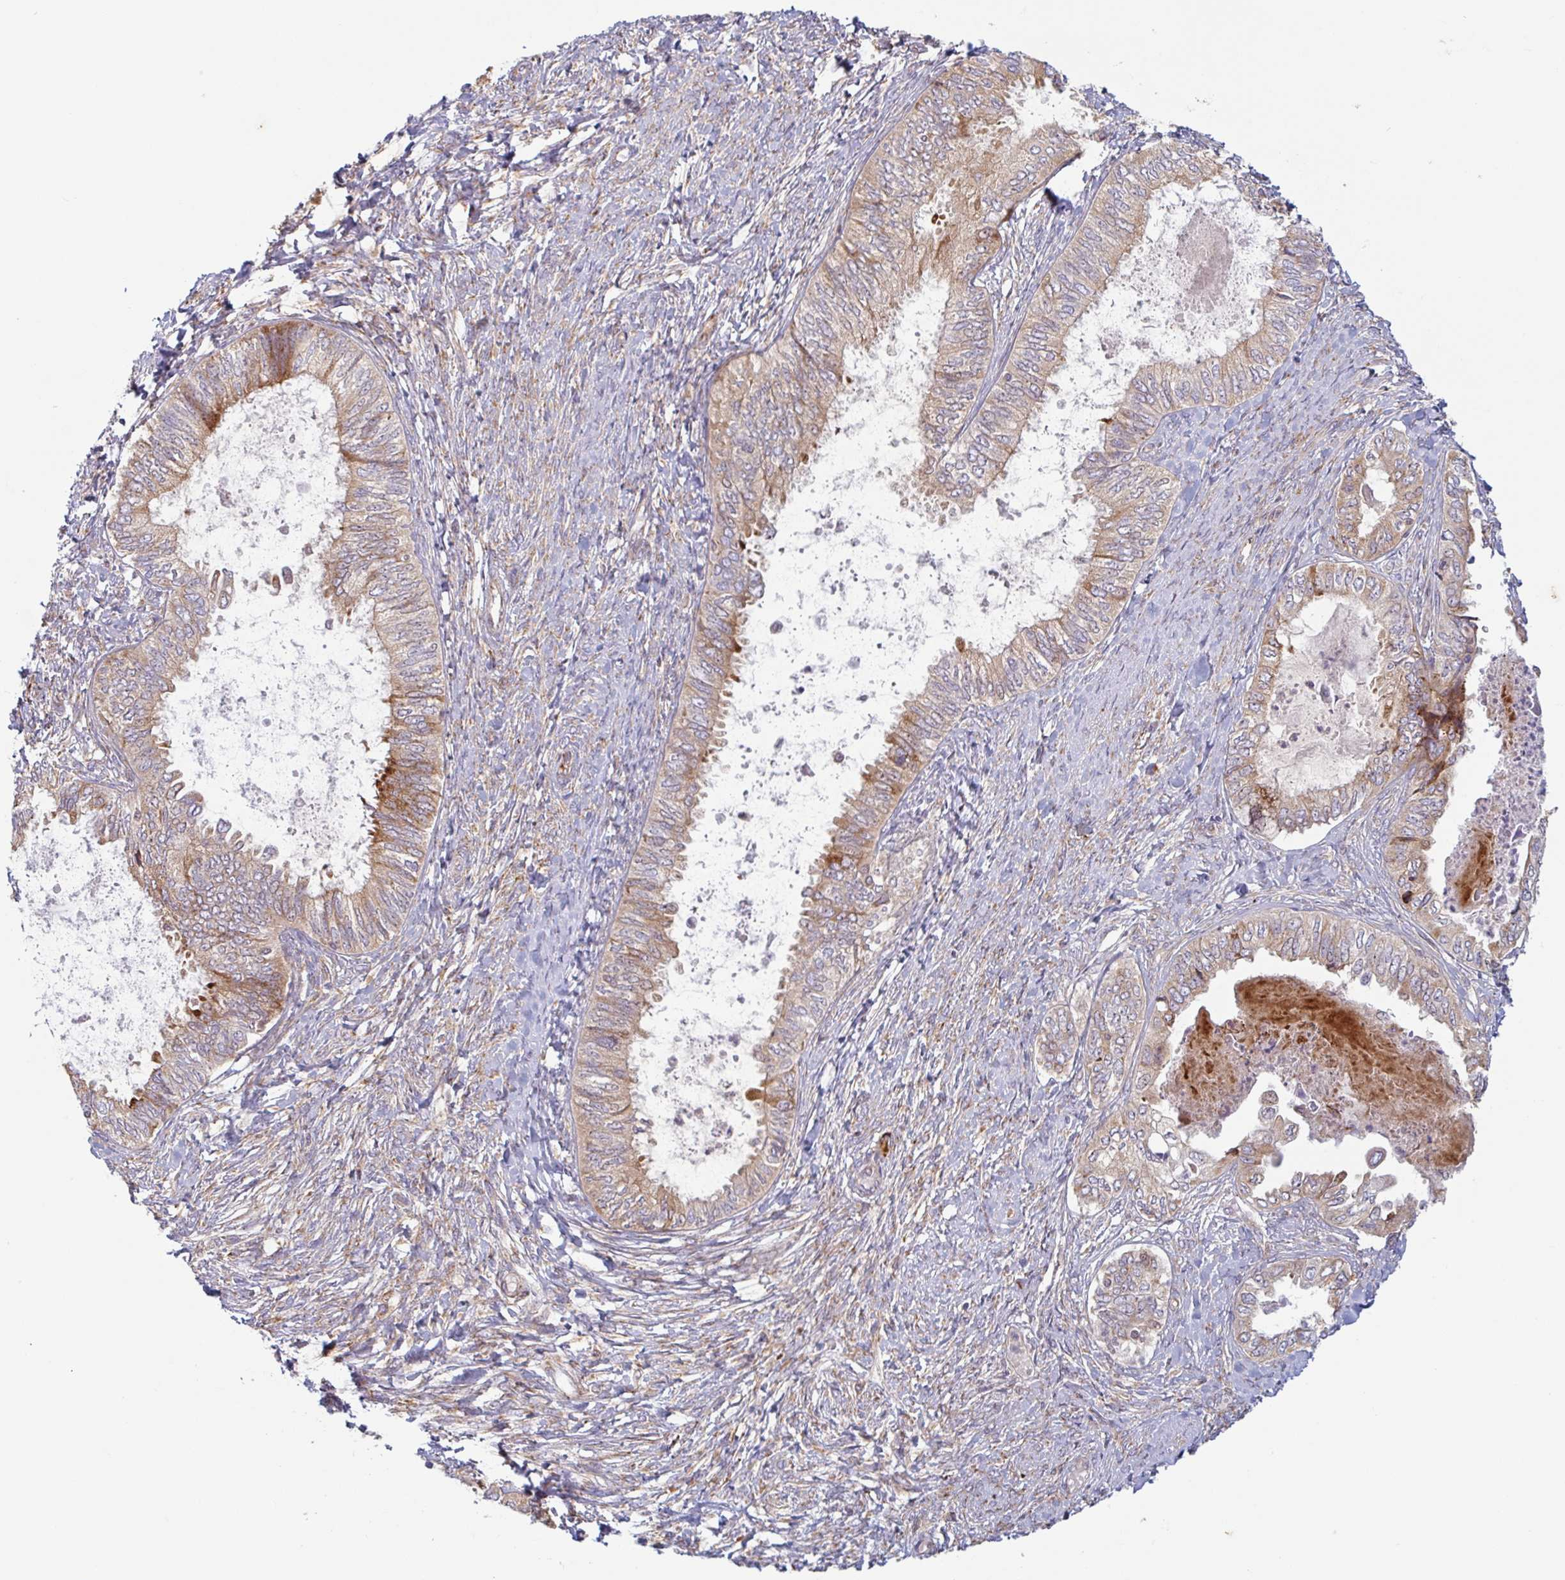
{"staining": {"intensity": "moderate", "quantity": "<25%", "location": "cytoplasmic/membranous"}, "tissue": "ovarian cancer", "cell_type": "Tumor cells", "image_type": "cancer", "snomed": [{"axis": "morphology", "description": "Carcinoma, endometroid"}, {"axis": "topography", "description": "Ovary"}], "caption": "The immunohistochemical stain labels moderate cytoplasmic/membranous positivity in tumor cells of ovarian cancer (endometroid carcinoma) tissue.", "gene": "RIT1", "patient": {"sex": "female", "age": 70}}